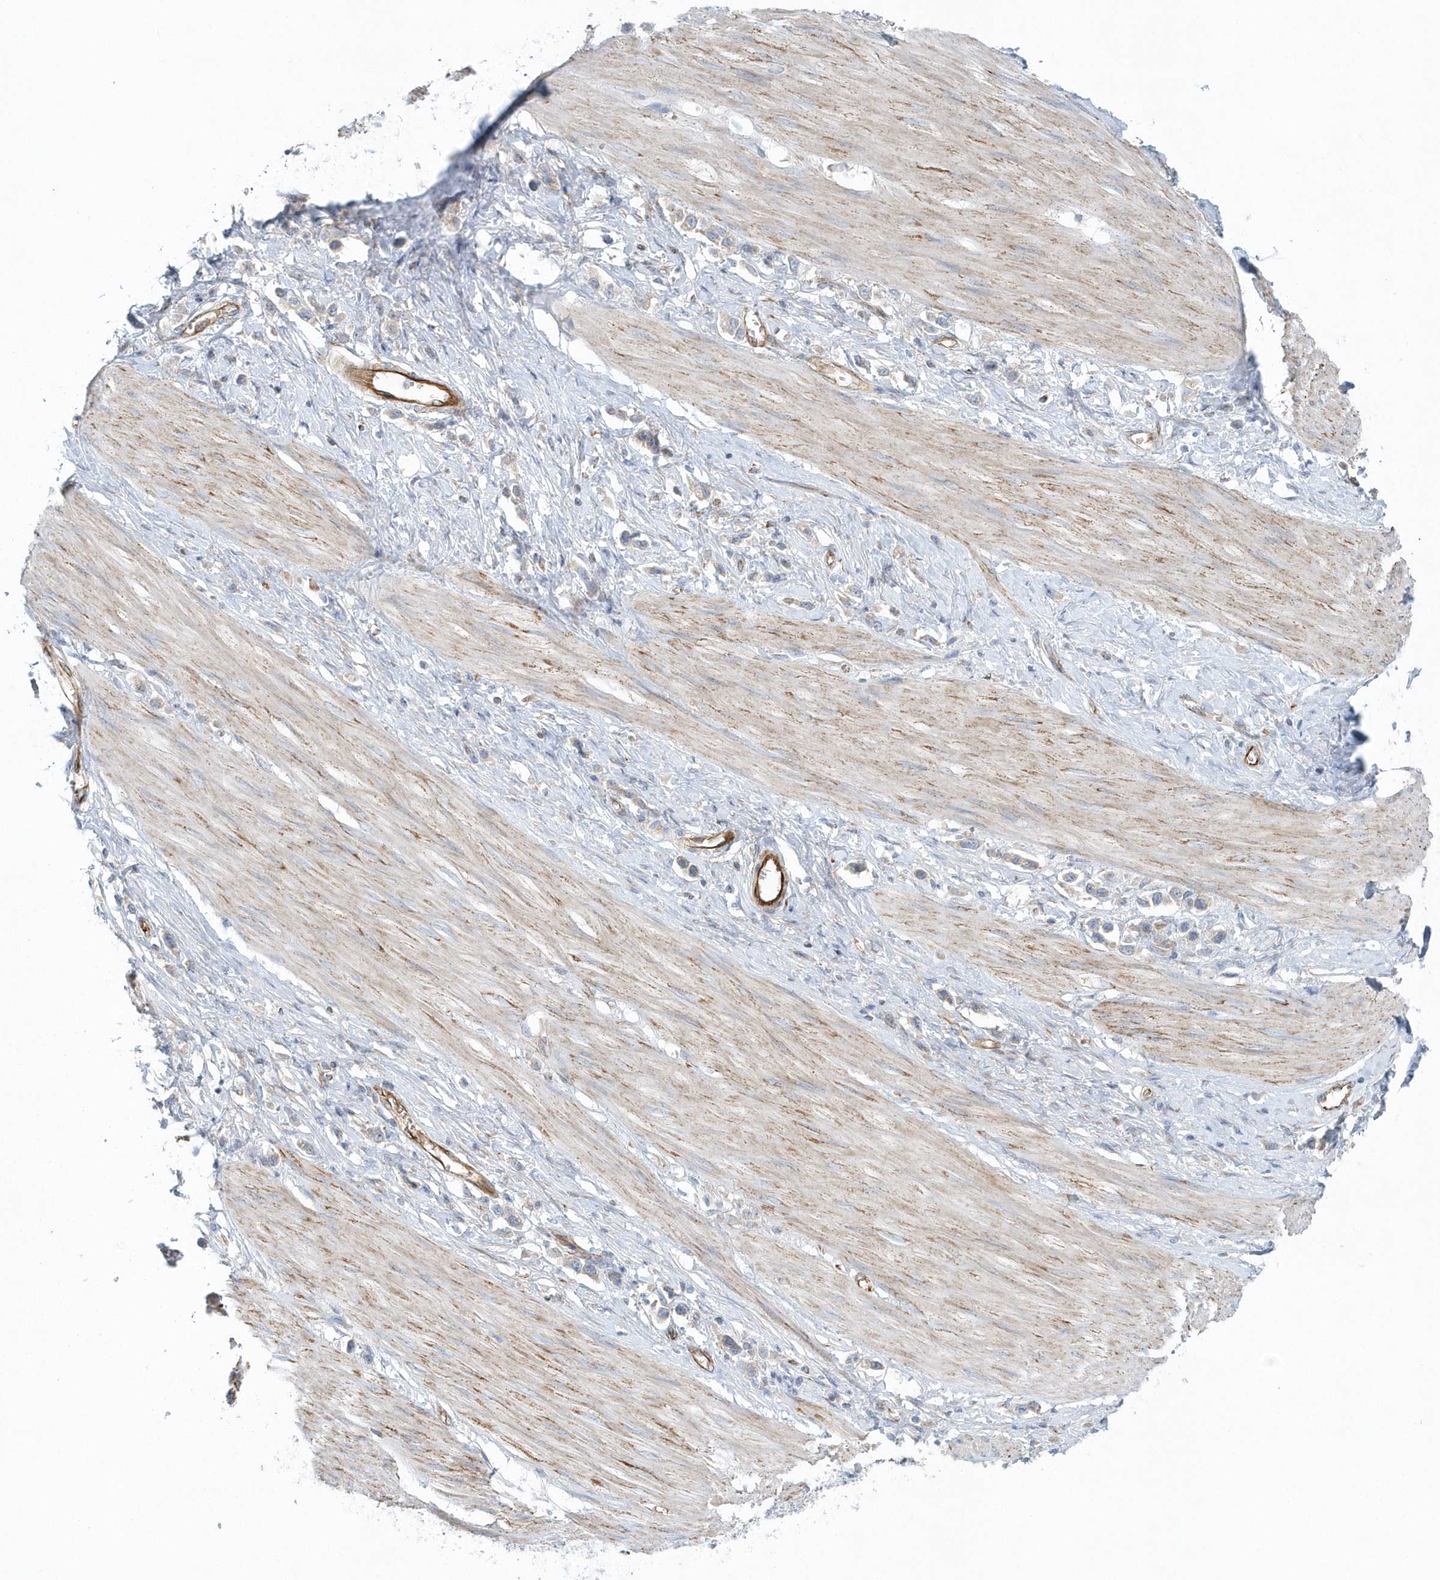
{"staining": {"intensity": "weak", "quantity": "25%-75%", "location": "cytoplasmic/membranous"}, "tissue": "stomach cancer", "cell_type": "Tumor cells", "image_type": "cancer", "snomed": [{"axis": "morphology", "description": "Adenocarcinoma, NOS"}, {"axis": "topography", "description": "Stomach"}], "caption": "Approximately 25%-75% of tumor cells in human stomach adenocarcinoma display weak cytoplasmic/membranous protein expression as visualized by brown immunohistochemical staining.", "gene": "GPR152", "patient": {"sex": "female", "age": 65}}